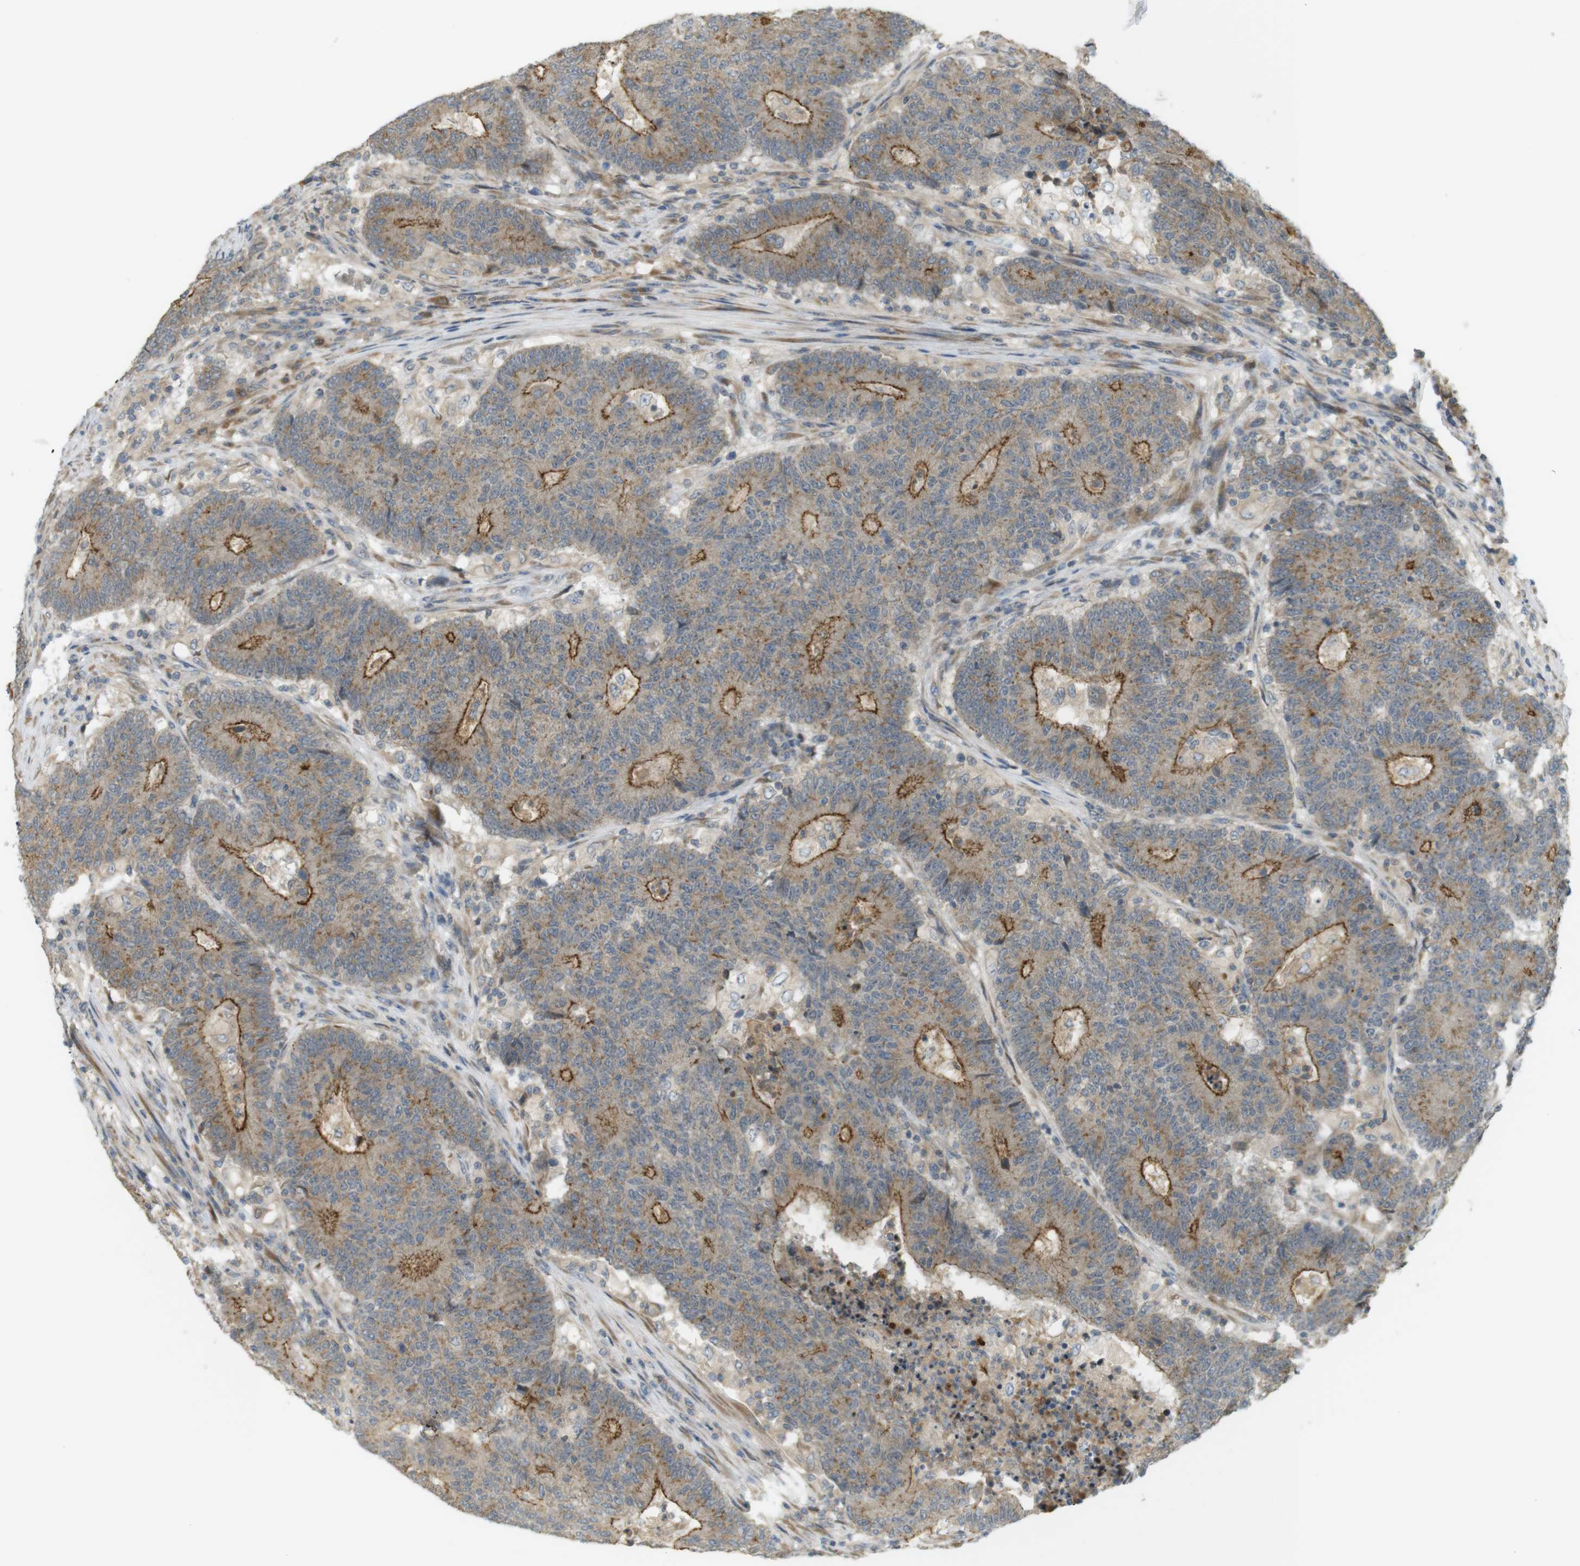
{"staining": {"intensity": "moderate", "quantity": ">75%", "location": "cytoplasmic/membranous"}, "tissue": "colorectal cancer", "cell_type": "Tumor cells", "image_type": "cancer", "snomed": [{"axis": "morphology", "description": "Normal tissue, NOS"}, {"axis": "morphology", "description": "Adenocarcinoma, NOS"}, {"axis": "topography", "description": "Colon"}], "caption": "The histopathology image shows a brown stain indicating the presence of a protein in the cytoplasmic/membranous of tumor cells in adenocarcinoma (colorectal). The protein of interest is stained brown, and the nuclei are stained in blue (DAB (3,3'-diaminobenzidine) IHC with brightfield microscopy, high magnification).", "gene": "CLRN3", "patient": {"sex": "female", "age": 75}}